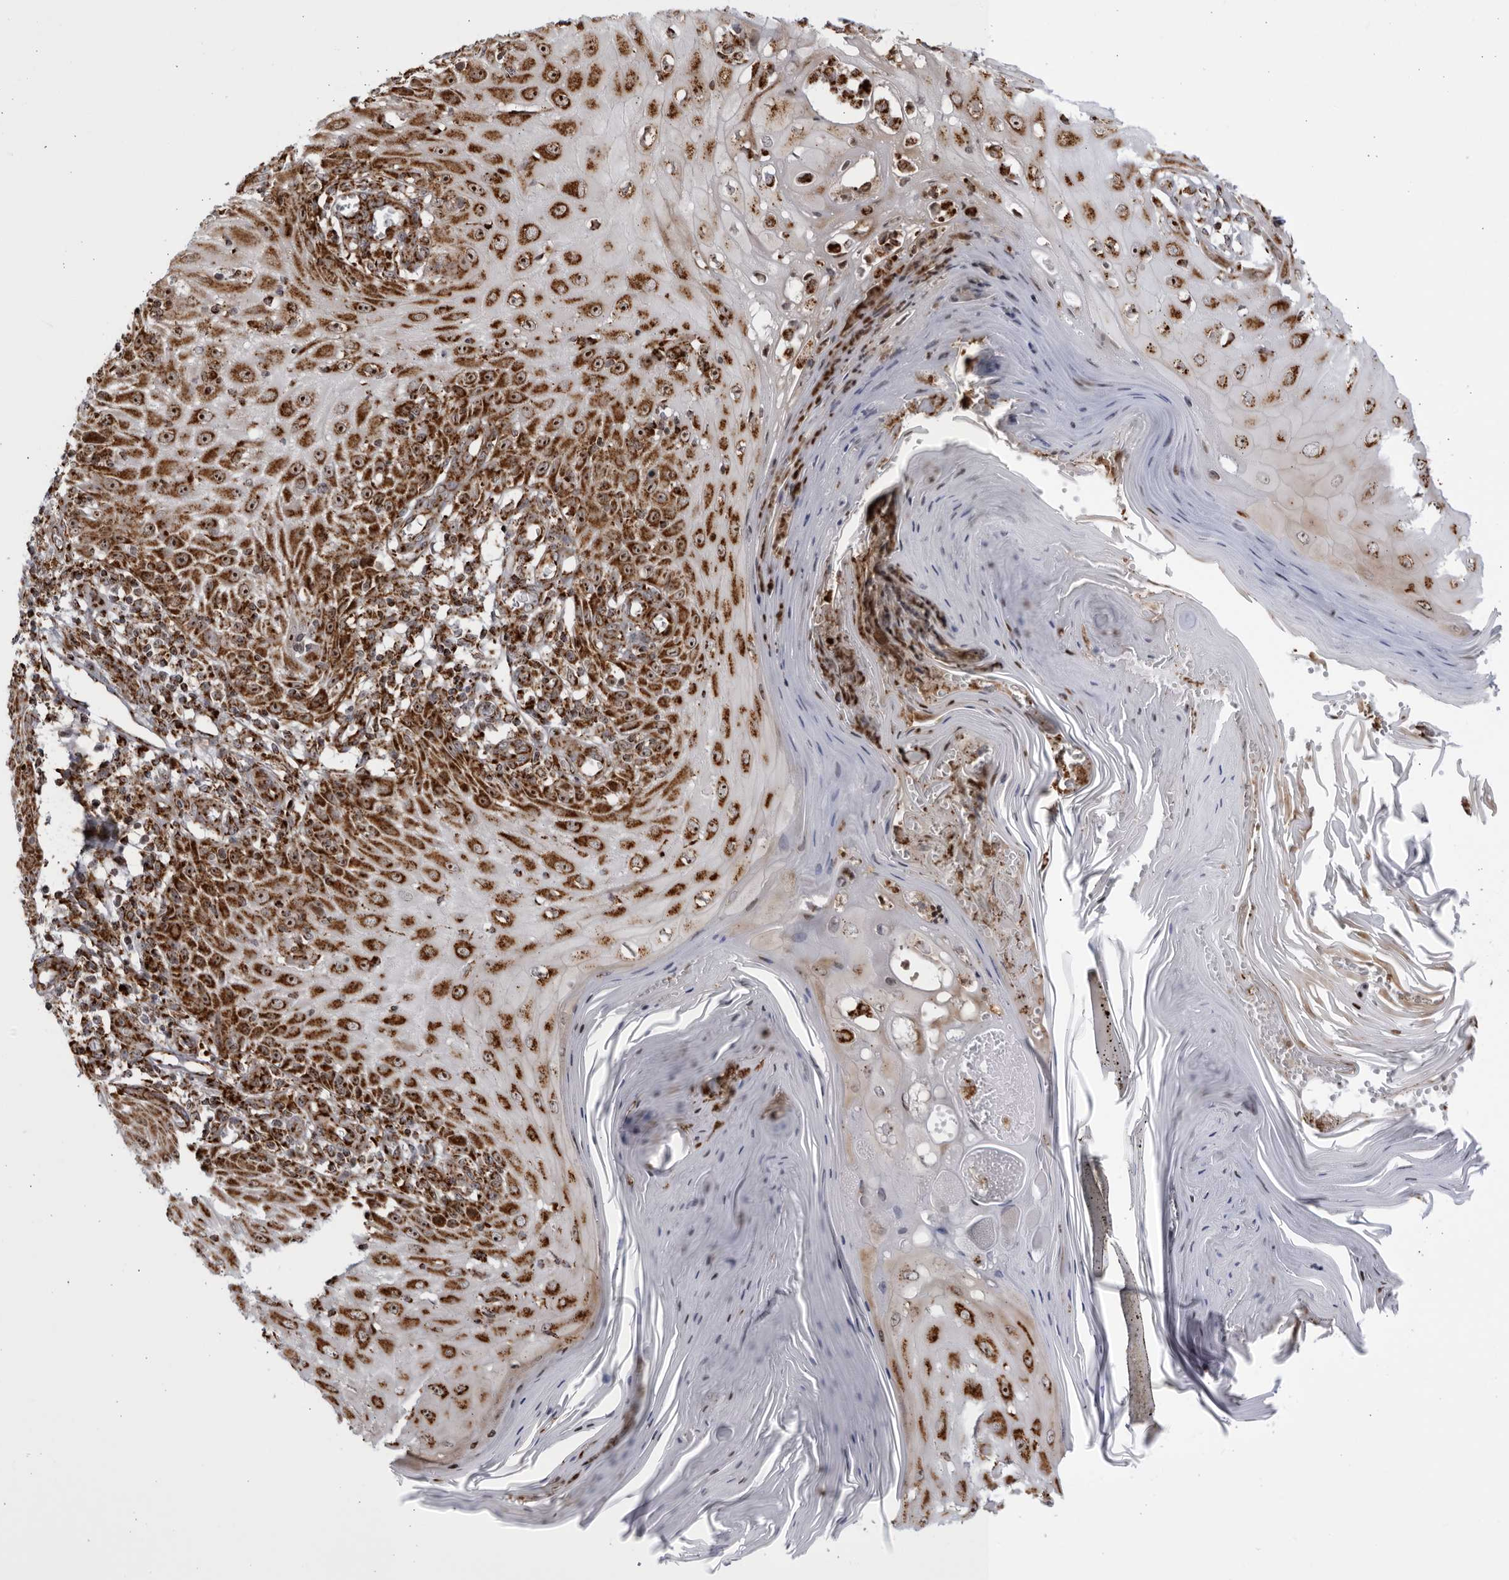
{"staining": {"intensity": "strong", "quantity": ">75%", "location": "cytoplasmic/membranous,nuclear"}, "tissue": "skin cancer", "cell_type": "Tumor cells", "image_type": "cancer", "snomed": [{"axis": "morphology", "description": "Squamous cell carcinoma, NOS"}, {"axis": "topography", "description": "Skin"}], "caption": "Squamous cell carcinoma (skin) tissue displays strong cytoplasmic/membranous and nuclear positivity in approximately >75% of tumor cells Nuclei are stained in blue.", "gene": "RBM34", "patient": {"sex": "female", "age": 73}}